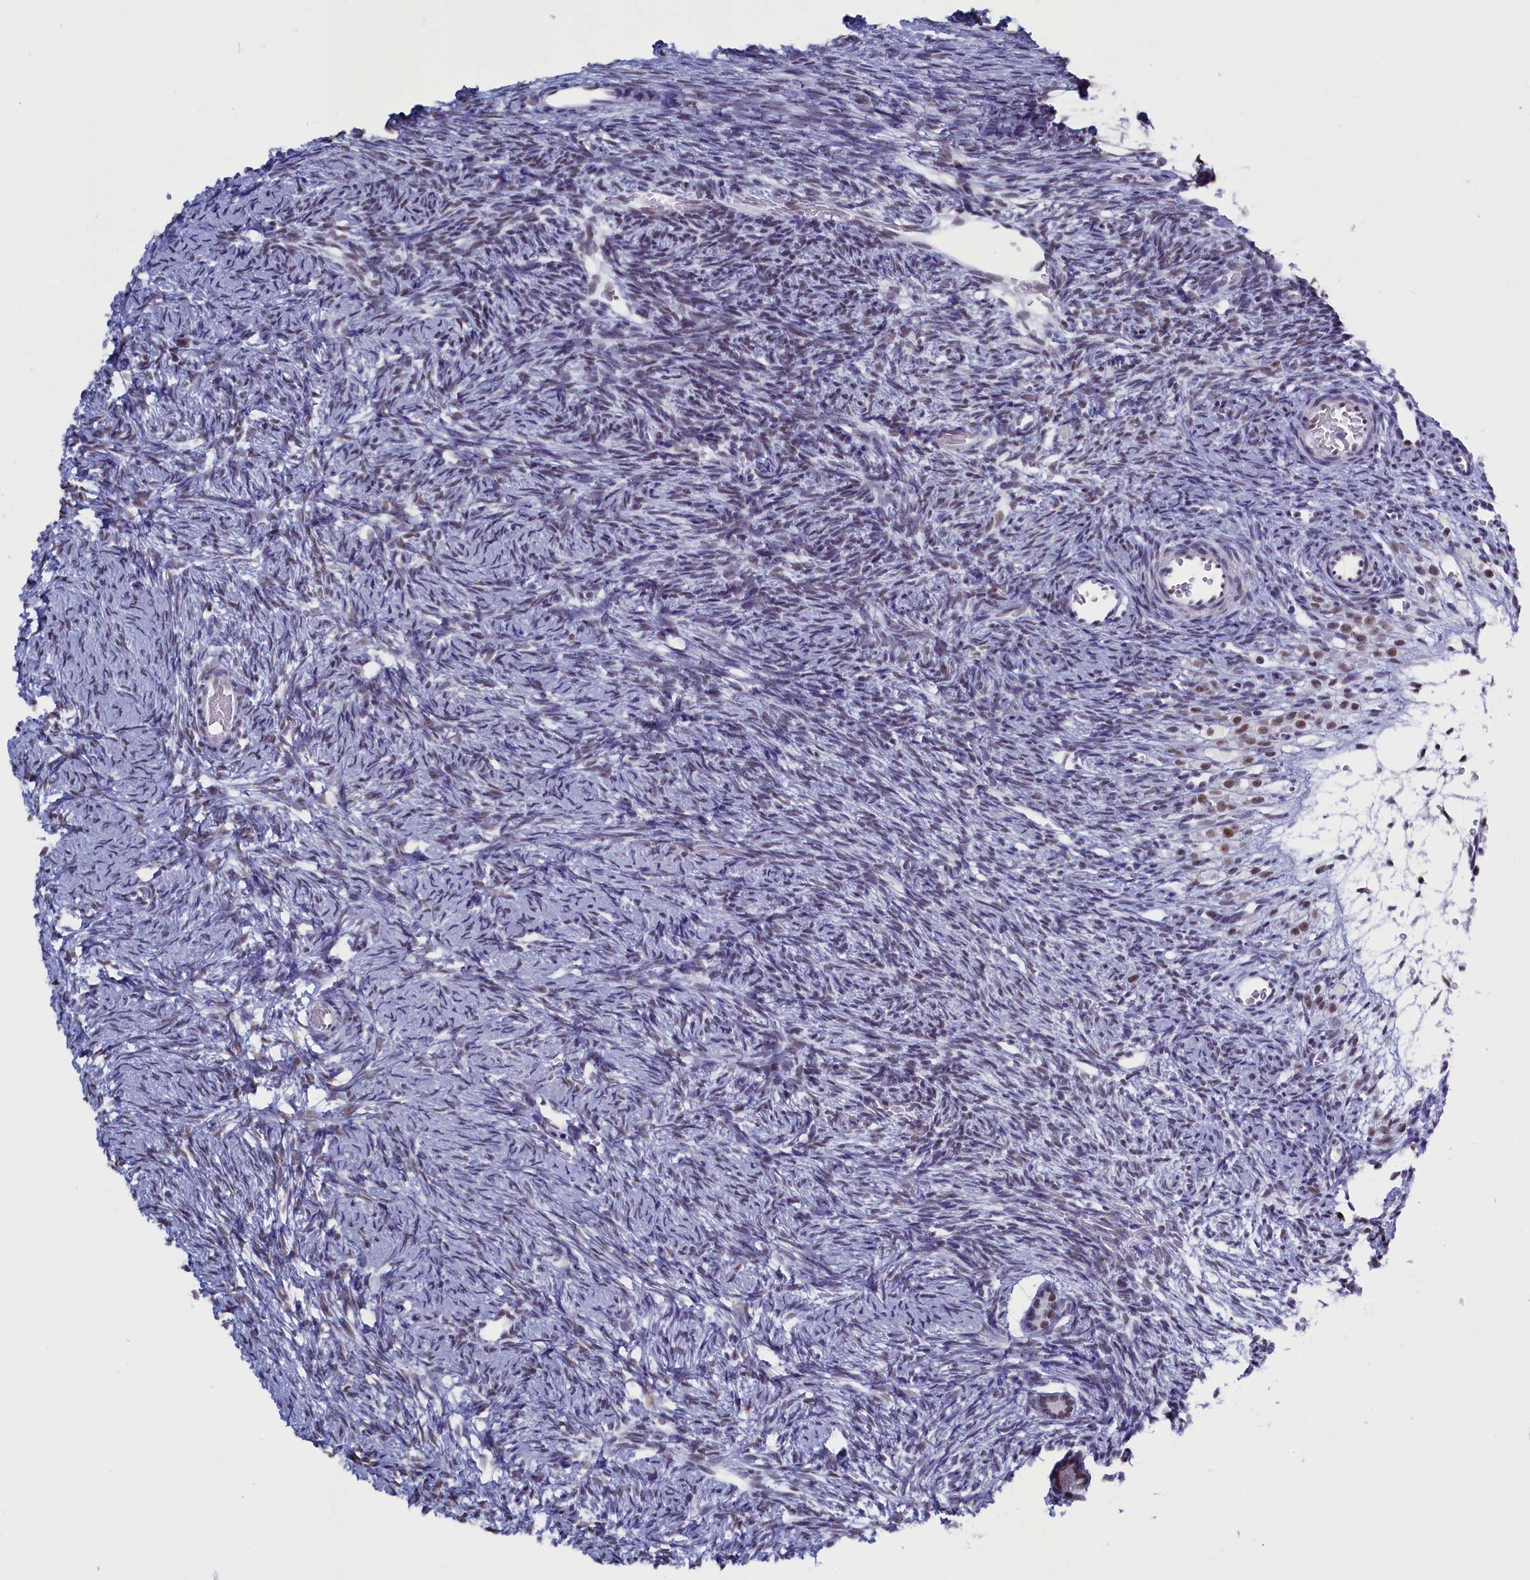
{"staining": {"intensity": "weak", "quantity": "<25%", "location": "nuclear"}, "tissue": "ovary", "cell_type": "Ovarian stroma cells", "image_type": "normal", "snomed": [{"axis": "morphology", "description": "Normal tissue, NOS"}, {"axis": "topography", "description": "Ovary"}], "caption": "A high-resolution image shows immunohistochemistry staining of unremarkable ovary, which exhibits no significant staining in ovarian stroma cells. The staining was performed using DAB (3,3'-diaminobenzidine) to visualize the protein expression in brown, while the nuclei were stained in blue with hematoxylin (Magnification: 20x).", "gene": "CD2BP2", "patient": {"sex": "female", "age": 39}}